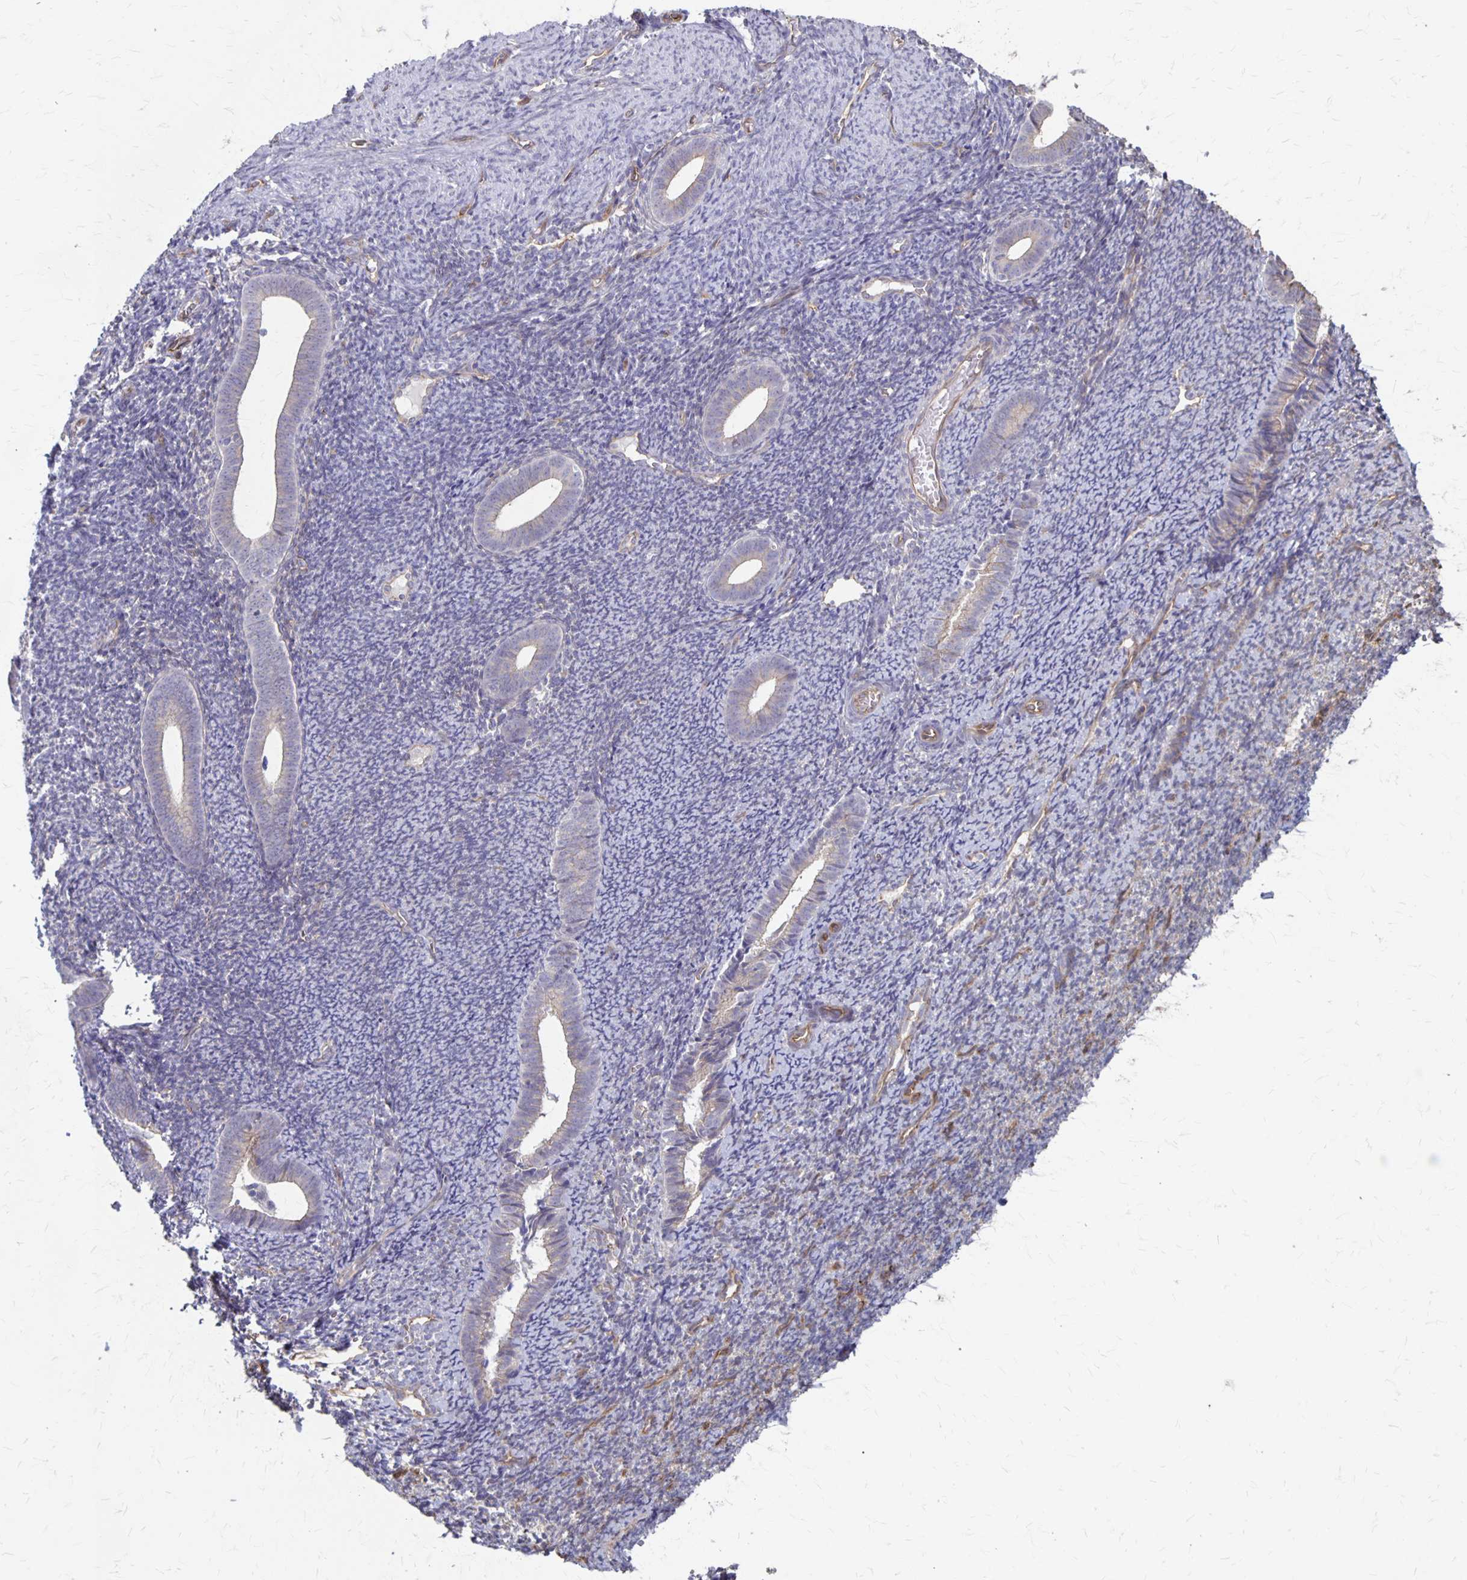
{"staining": {"intensity": "negative", "quantity": "none", "location": "none"}, "tissue": "endometrium", "cell_type": "Cells in endometrial stroma", "image_type": "normal", "snomed": [{"axis": "morphology", "description": "Normal tissue, NOS"}, {"axis": "topography", "description": "Endometrium"}], "caption": "The IHC image has no significant positivity in cells in endometrial stroma of endometrium. The staining was performed using DAB to visualize the protein expression in brown, while the nuclei were stained in blue with hematoxylin (Magnification: 20x).", "gene": "PPP1R3E", "patient": {"sex": "female", "age": 39}}